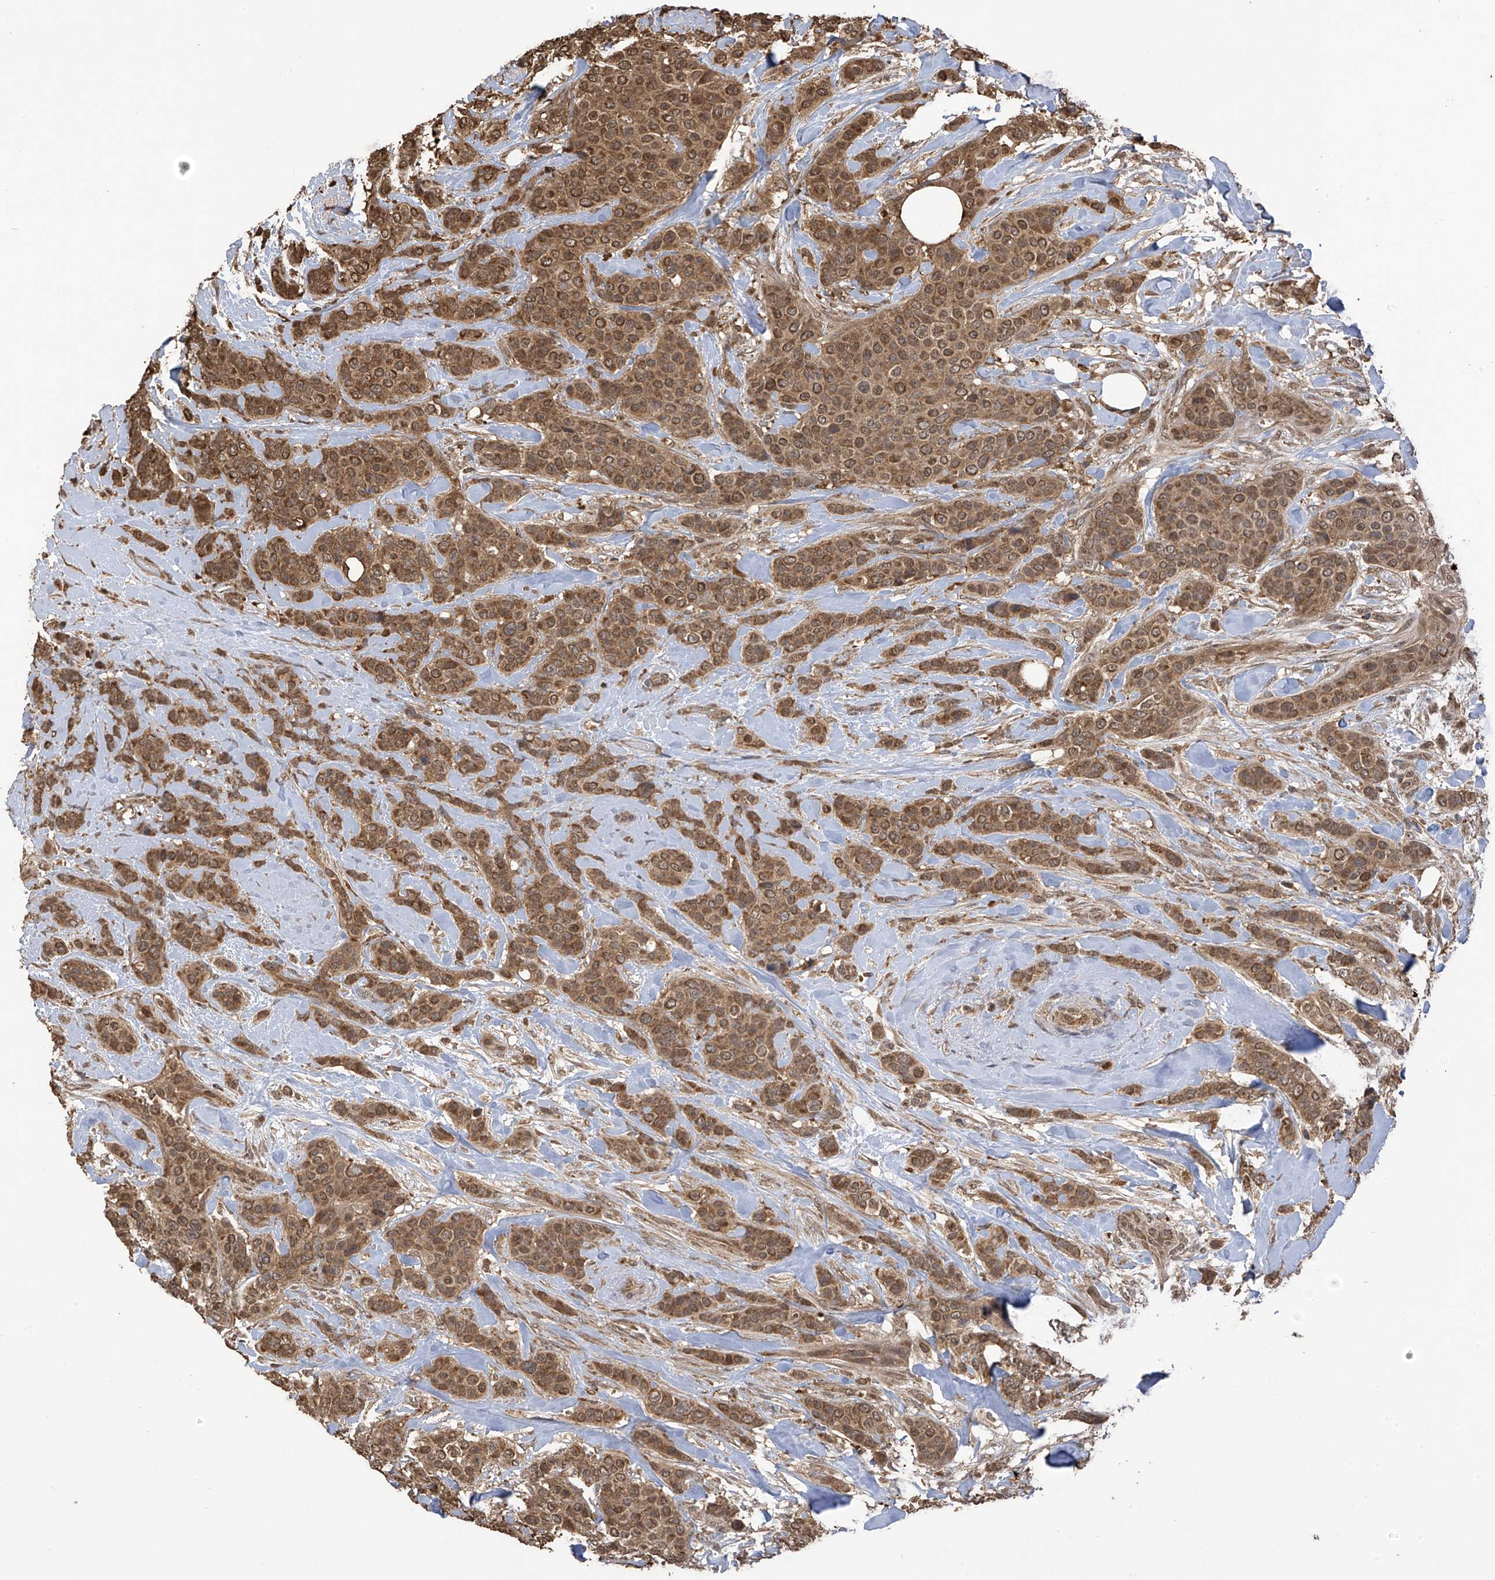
{"staining": {"intensity": "moderate", "quantity": ">75%", "location": "cytoplasmic/membranous,nuclear"}, "tissue": "breast cancer", "cell_type": "Tumor cells", "image_type": "cancer", "snomed": [{"axis": "morphology", "description": "Lobular carcinoma"}, {"axis": "topography", "description": "Breast"}], "caption": "Protein staining shows moderate cytoplasmic/membranous and nuclear expression in approximately >75% of tumor cells in breast lobular carcinoma.", "gene": "PNPT1", "patient": {"sex": "female", "age": 51}}